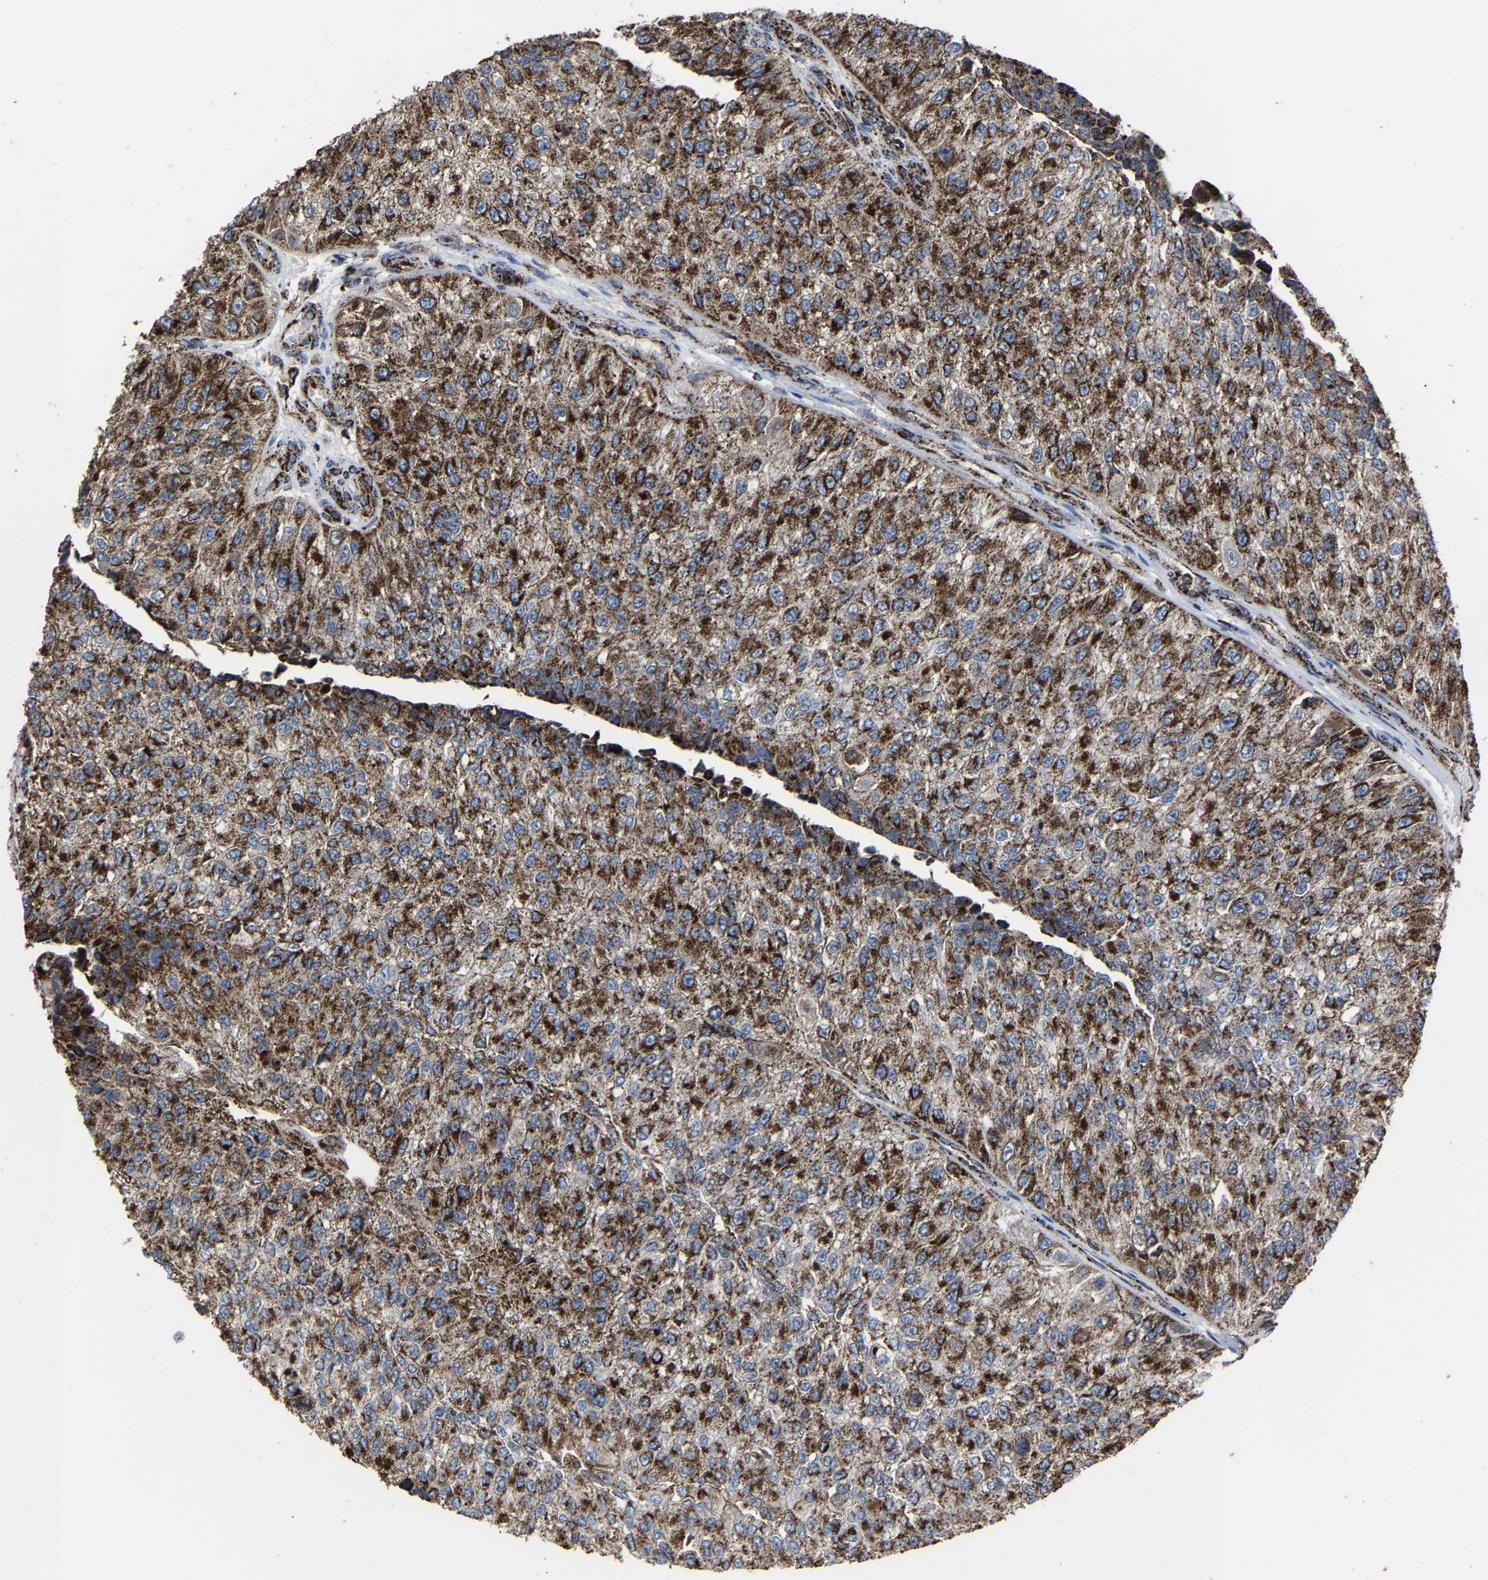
{"staining": {"intensity": "strong", "quantity": ">75%", "location": "cytoplasmic/membranous"}, "tissue": "urothelial cancer", "cell_type": "Tumor cells", "image_type": "cancer", "snomed": [{"axis": "morphology", "description": "Urothelial carcinoma, High grade"}, {"axis": "topography", "description": "Kidney"}, {"axis": "topography", "description": "Urinary bladder"}], "caption": "An image of urothelial cancer stained for a protein reveals strong cytoplasmic/membranous brown staining in tumor cells.", "gene": "NDUFV3", "patient": {"sex": "male", "age": 77}}